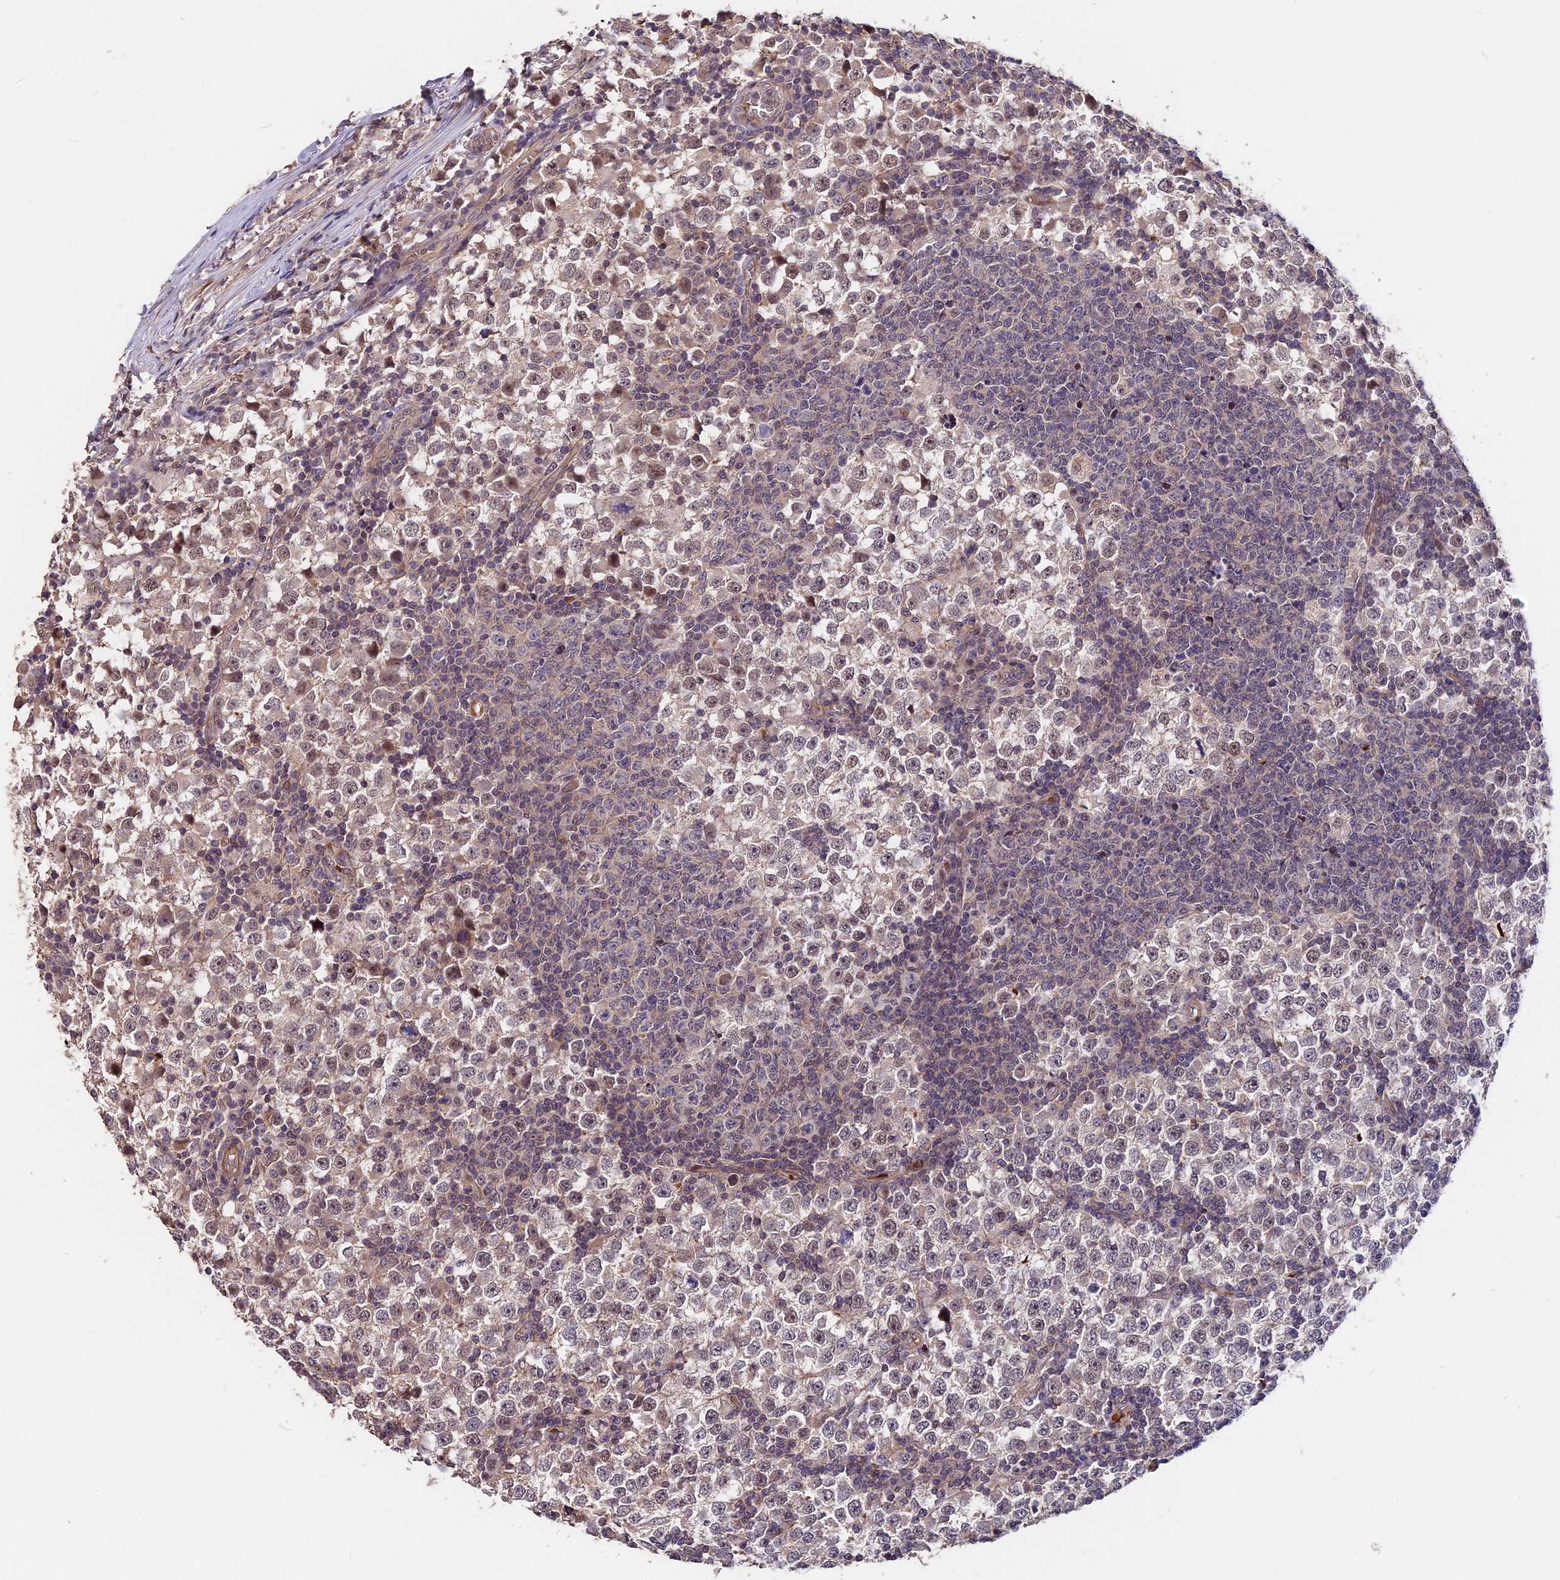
{"staining": {"intensity": "weak", "quantity": "<25%", "location": "nuclear"}, "tissue": "testis cancer", "cell_type": "Tumor cells", "image_type": "cancer", "snomed": [{"axis": "morphology", "description": "Seminoma, NOS"}, {"axis": "topography", "description": "Testis"}], "caption": "DAB (3,3'-diaminobenzidine) immunohistochemical staining of human seminoma (testis) demonstrates no significant positivity in tumor cells.", "gene": "ZC3H10", "patient": {"sex": "male", "age": 65}}